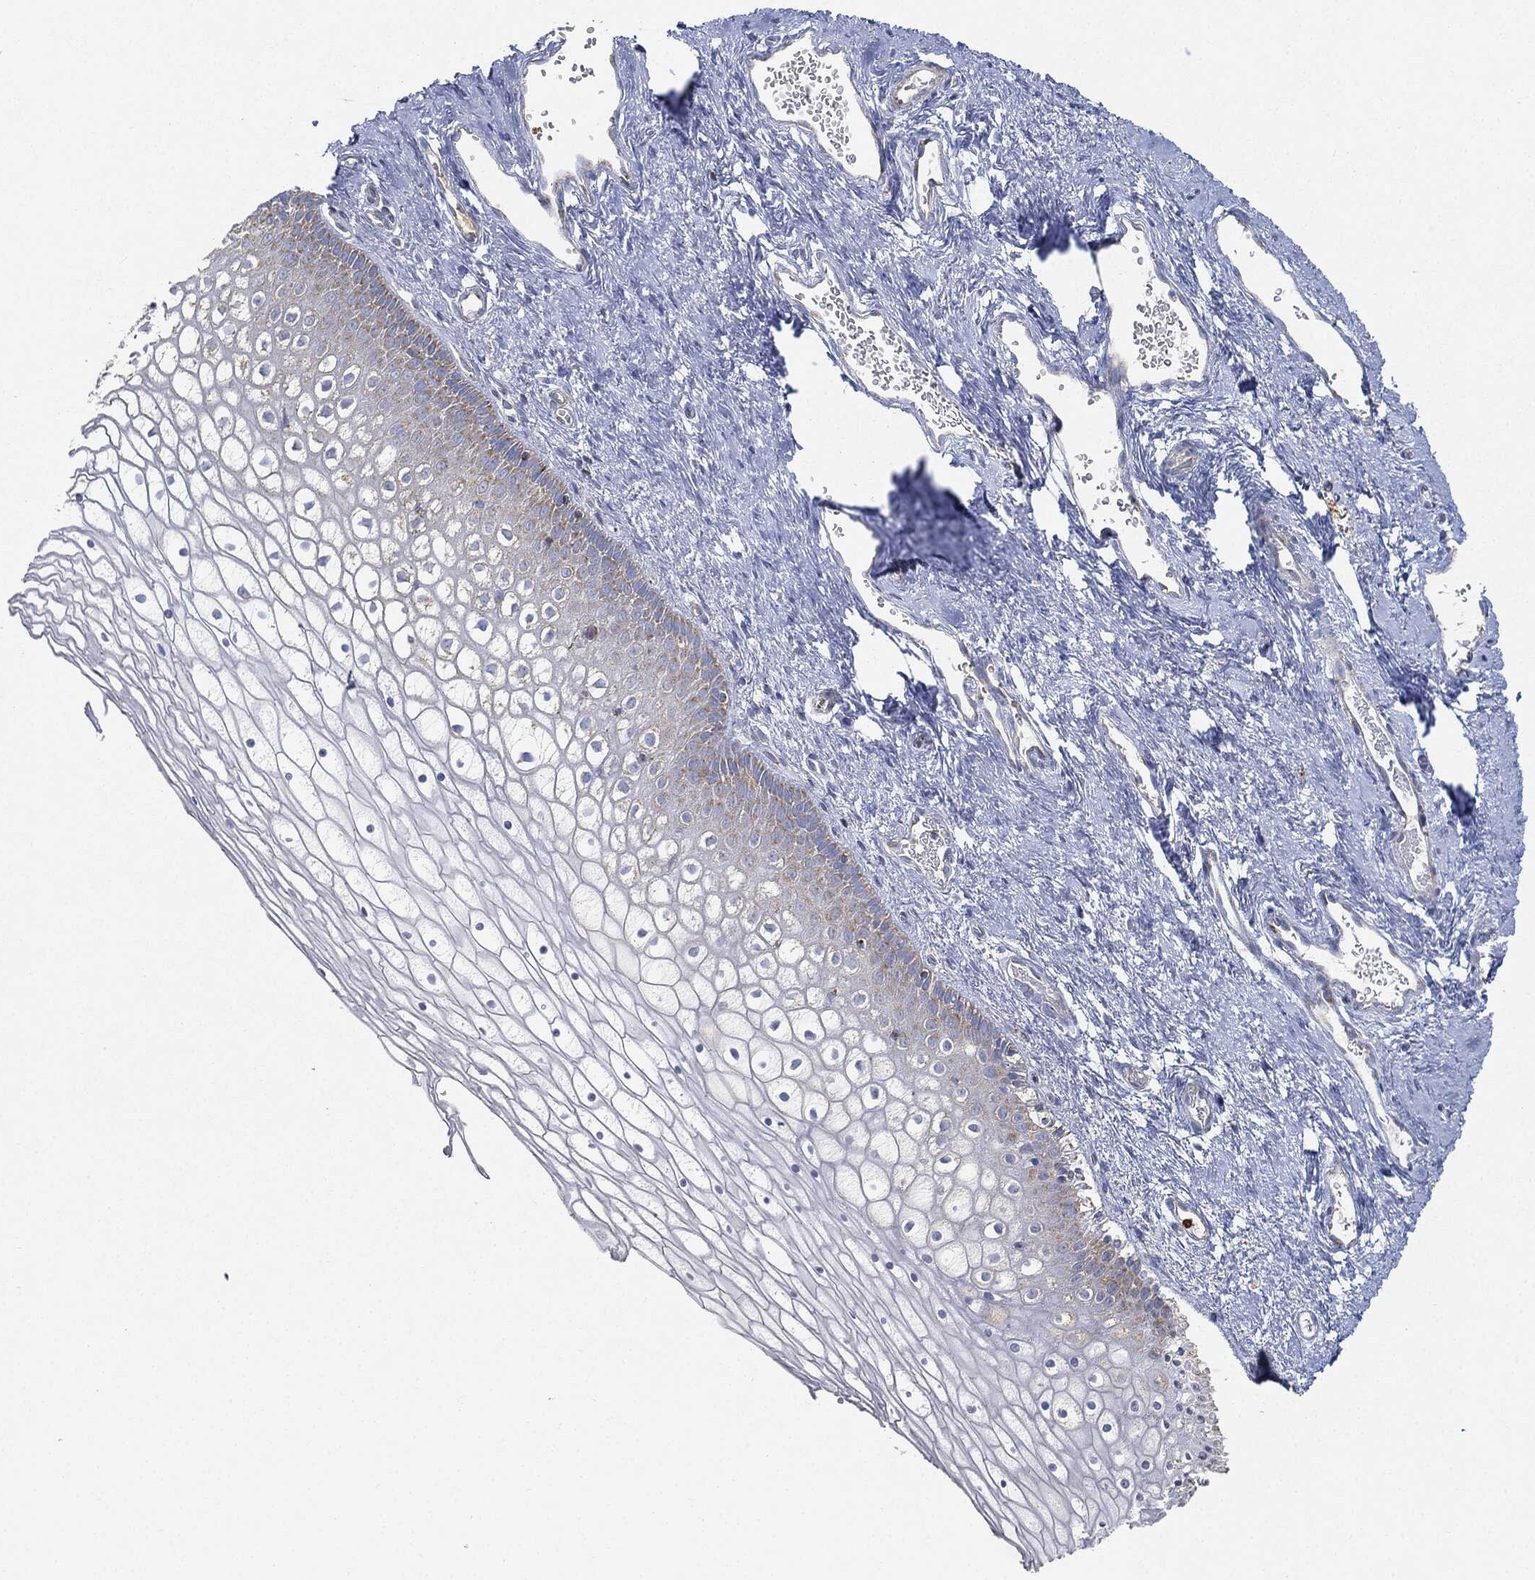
{"staining": {"intensity": "weak", "quantity": "<25%", "location": "cytoplasmic/membranous"}, "tissue": "vagina", "cell_type": "Squamous epithelial cells", "image_type": "normal", "snomed": [{"axis": "morphology", "description": "Normal tissue, NOS"}, {"axis": "topography", "description": "Vagina"}], "caption": "Histopathology image shows no significant protein positivity in squamous epithelial cells of benign vagina. (DAB (3,3'-diaminobenzidine) immunohistochemistry, high magnification).", "gene": "CAPN15", "patient": {"sex": "female", "age": 32}}